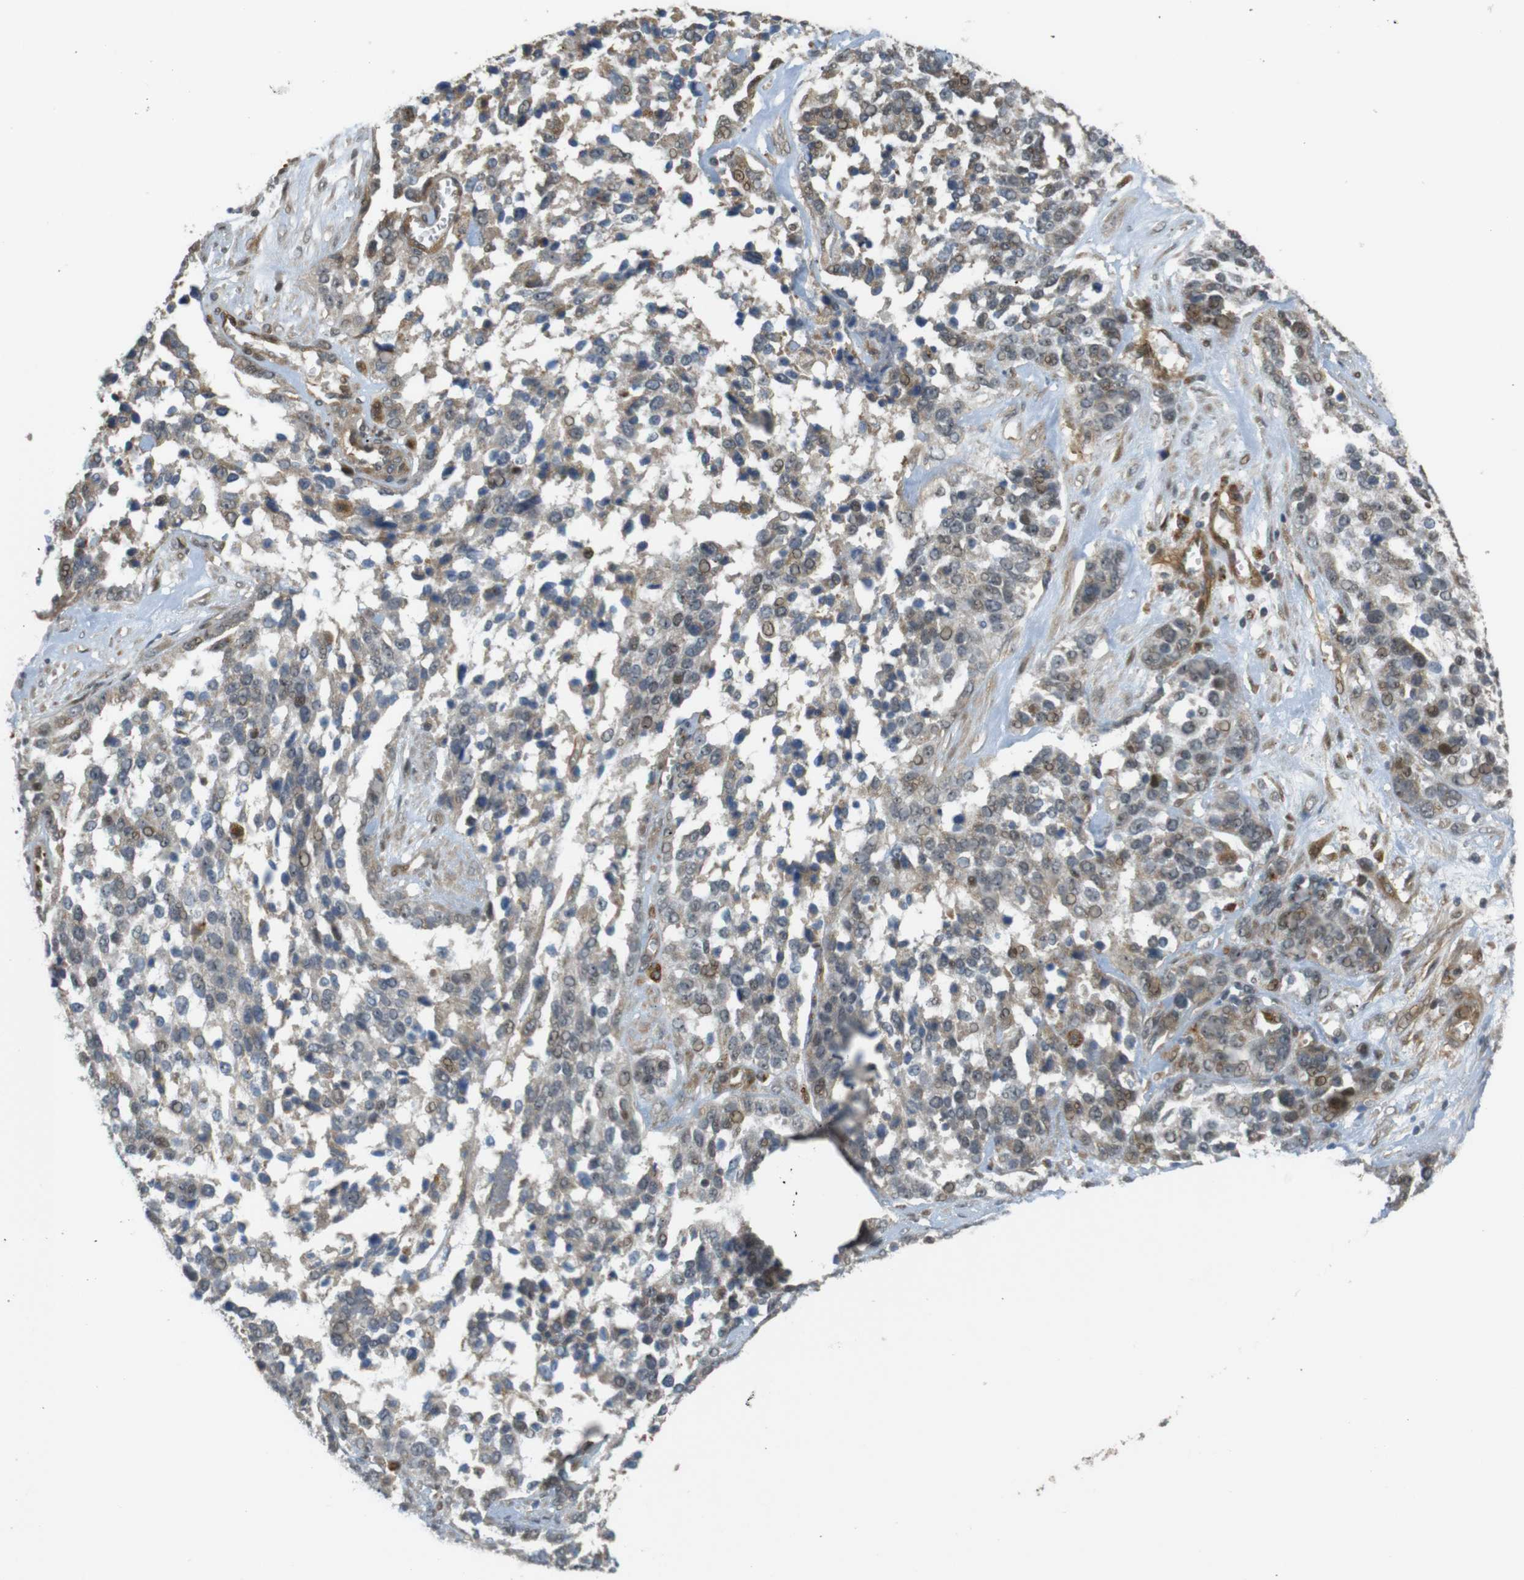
{"staining": {"intensity": "moderate", "quantity": "<25%", "location": "cytoplasmic/membranous,nuclear"}, "tissue": "ovarian cancer", "cell_type": "Tumor cells", "image_type": "cancer", "snomed": [{"axis": "morphology", "description": "Cystadenocarcinoma, serous, NOS"}, {"axis": "topography", "description": "Ovary"}], "caption": "Ovarian cancer stained for a protein (brown) shows moderate cytoplasmic/membranous and nuclear positive expression in approximately <25% of tumor cells.", "gene": "TSPAN9", "patient": {"sex": "female", "age": 44}}